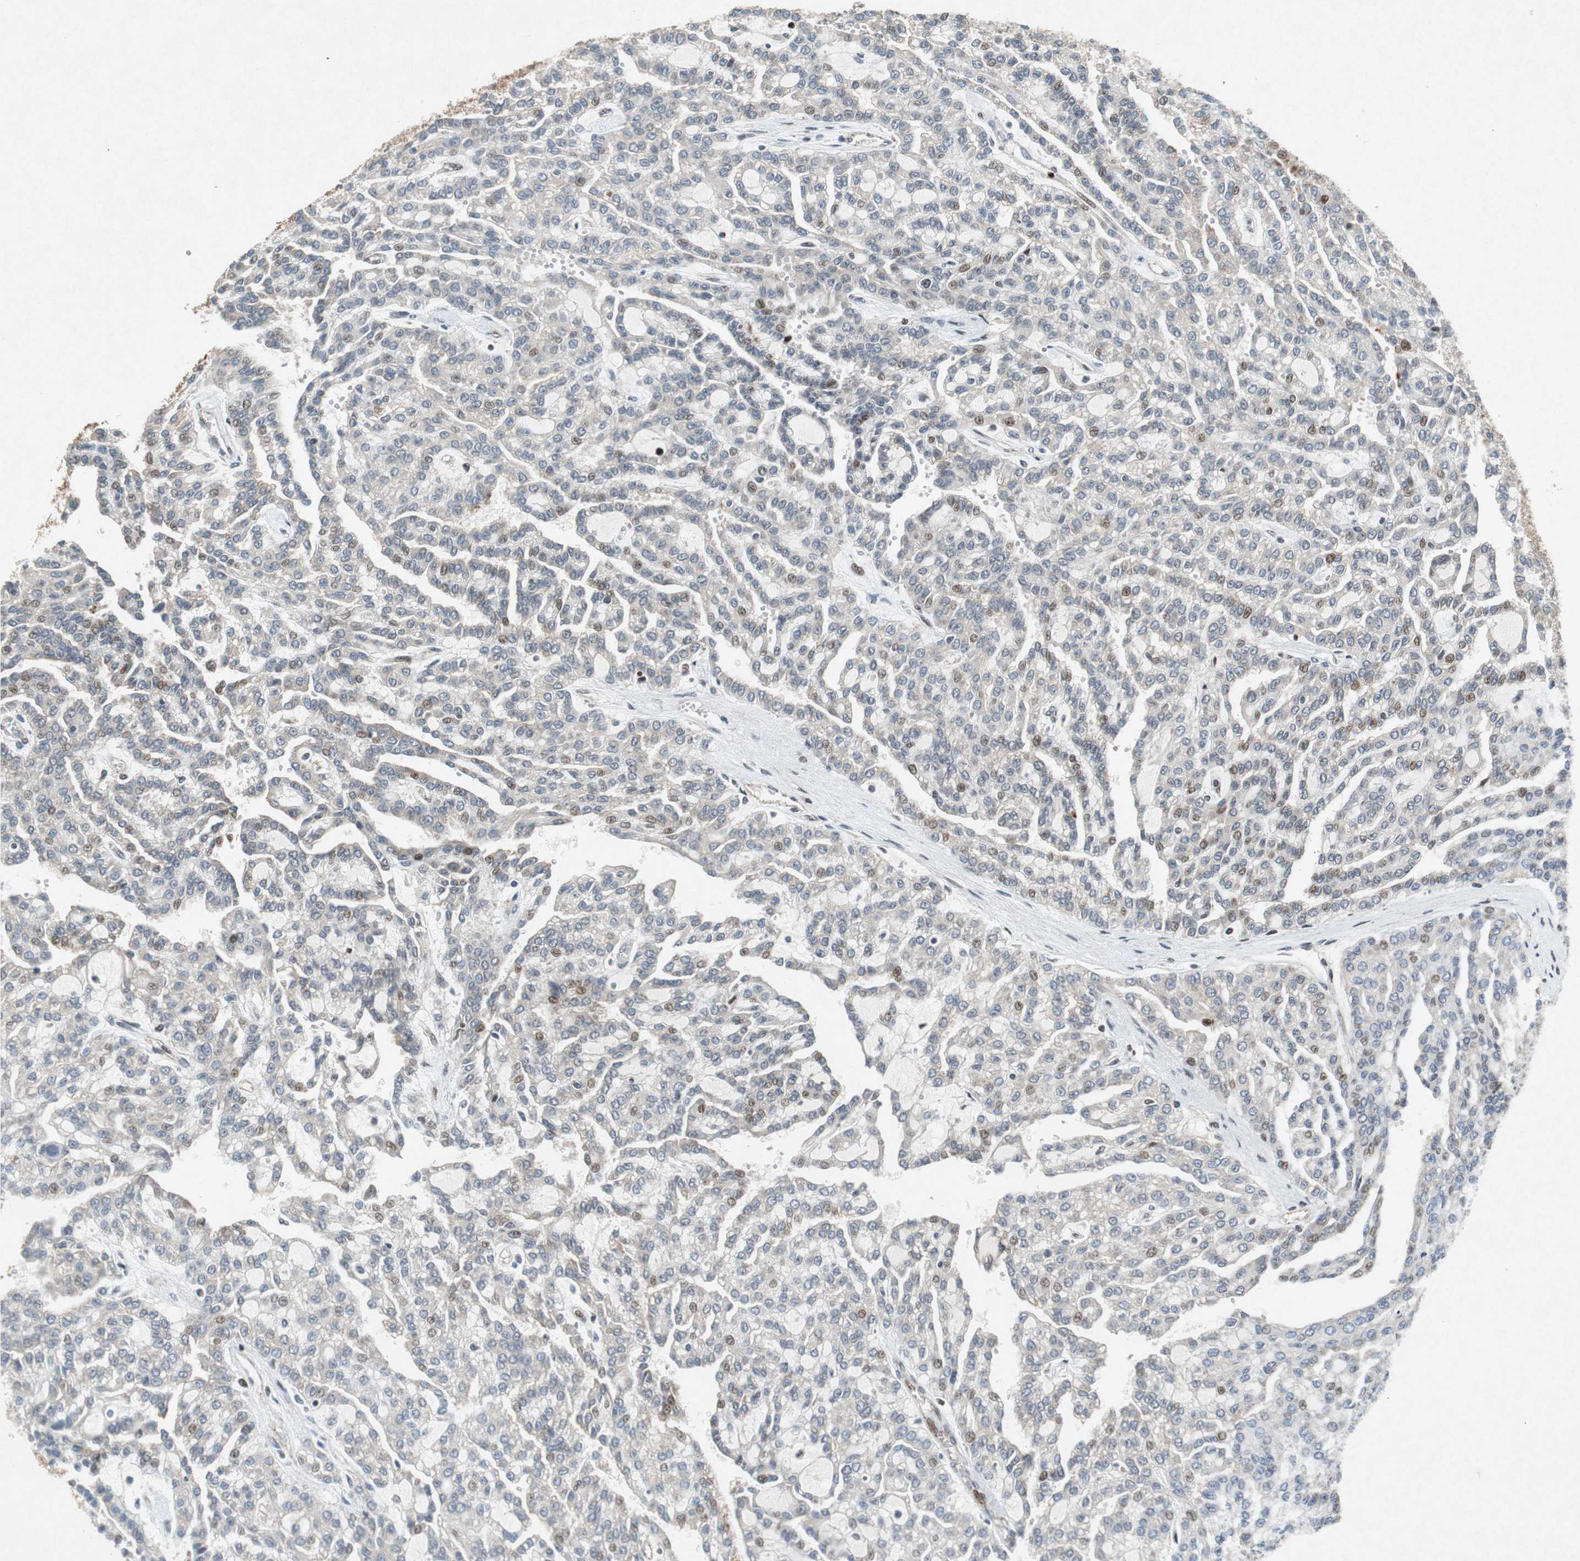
{"staining": {"intensity": "weak", "quantity": "25%-75%", "location": "cytoplasmic/membranous"}, "tissue": "renal cancer", "cell_type": "Tumor cells", "image_type": "cancer", "snomed": [{"axis": "morphology", "description": "Adenocarcinoma, NOS"}, {"axis": "topography", "description": "Kidney"}], "caption": "This is a histology image of immunohistochemistry staining of adenocarcinoma (renal), which shows weak staining in the cytoplasmic/membranous of tumor cells.", "gene": "TUBA4A", "patient": {"sex": "male", "age": 63}}